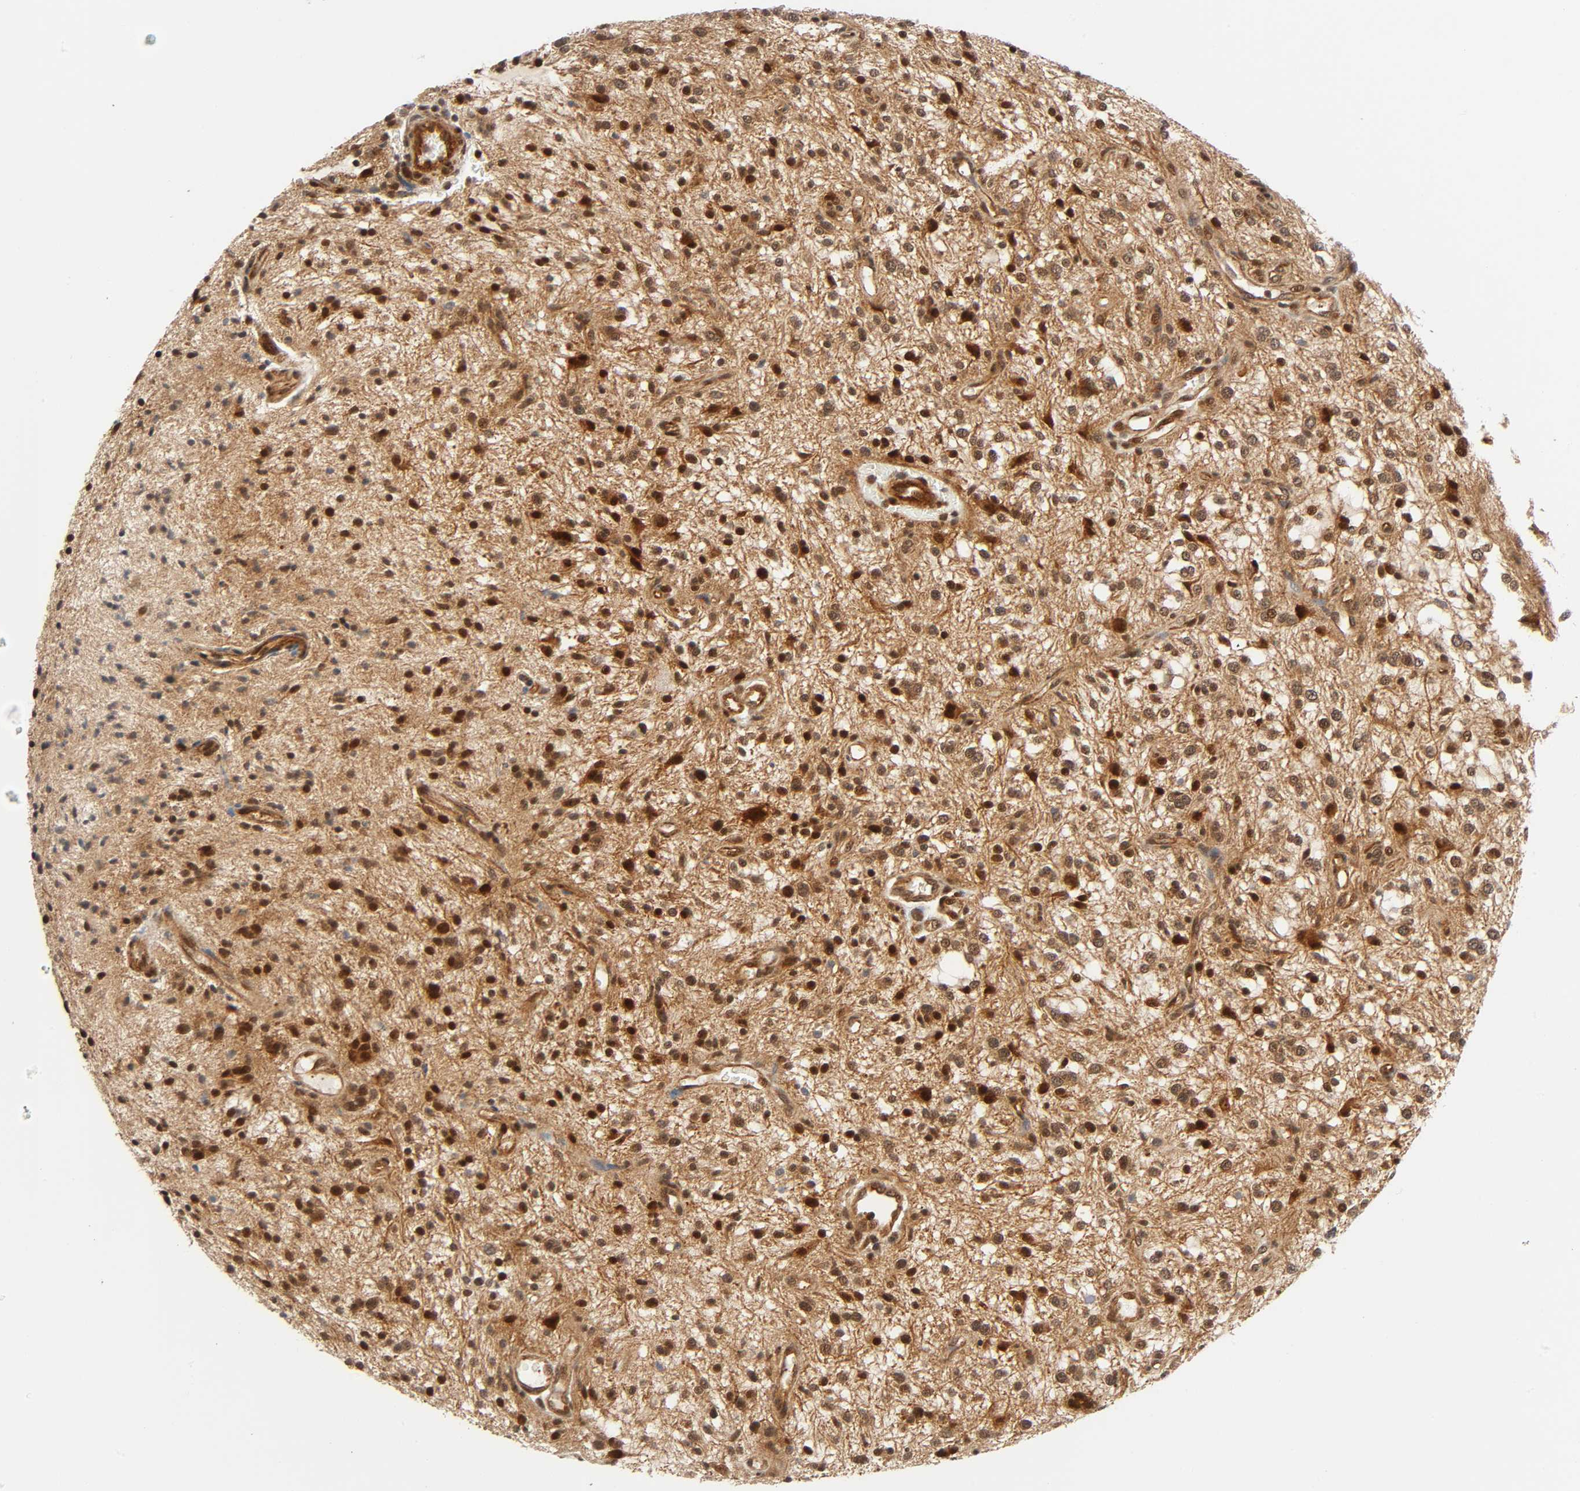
{"staining": {"intensity": "strong", "quantity": ">75%", "location": "cytoplasmic/membranous,nuclear"}, "tissue": "glioma", "cell_type": "Tumor cells", "image_type": "cancer", "snomed": [{"axis": "morphology", "description": "Glioma, malignant, NOS"}, {"axis": "topography", "description": "Cerebellum"}], "caption": "Strong cytoplasmic/membranous and nuclear expression for a protein is present in about >75% of tumor cells of malignant glioma using IHC.", "gene": "IQCJ-SCHIP1", "patient": {"sex": "female", "age": 10}}